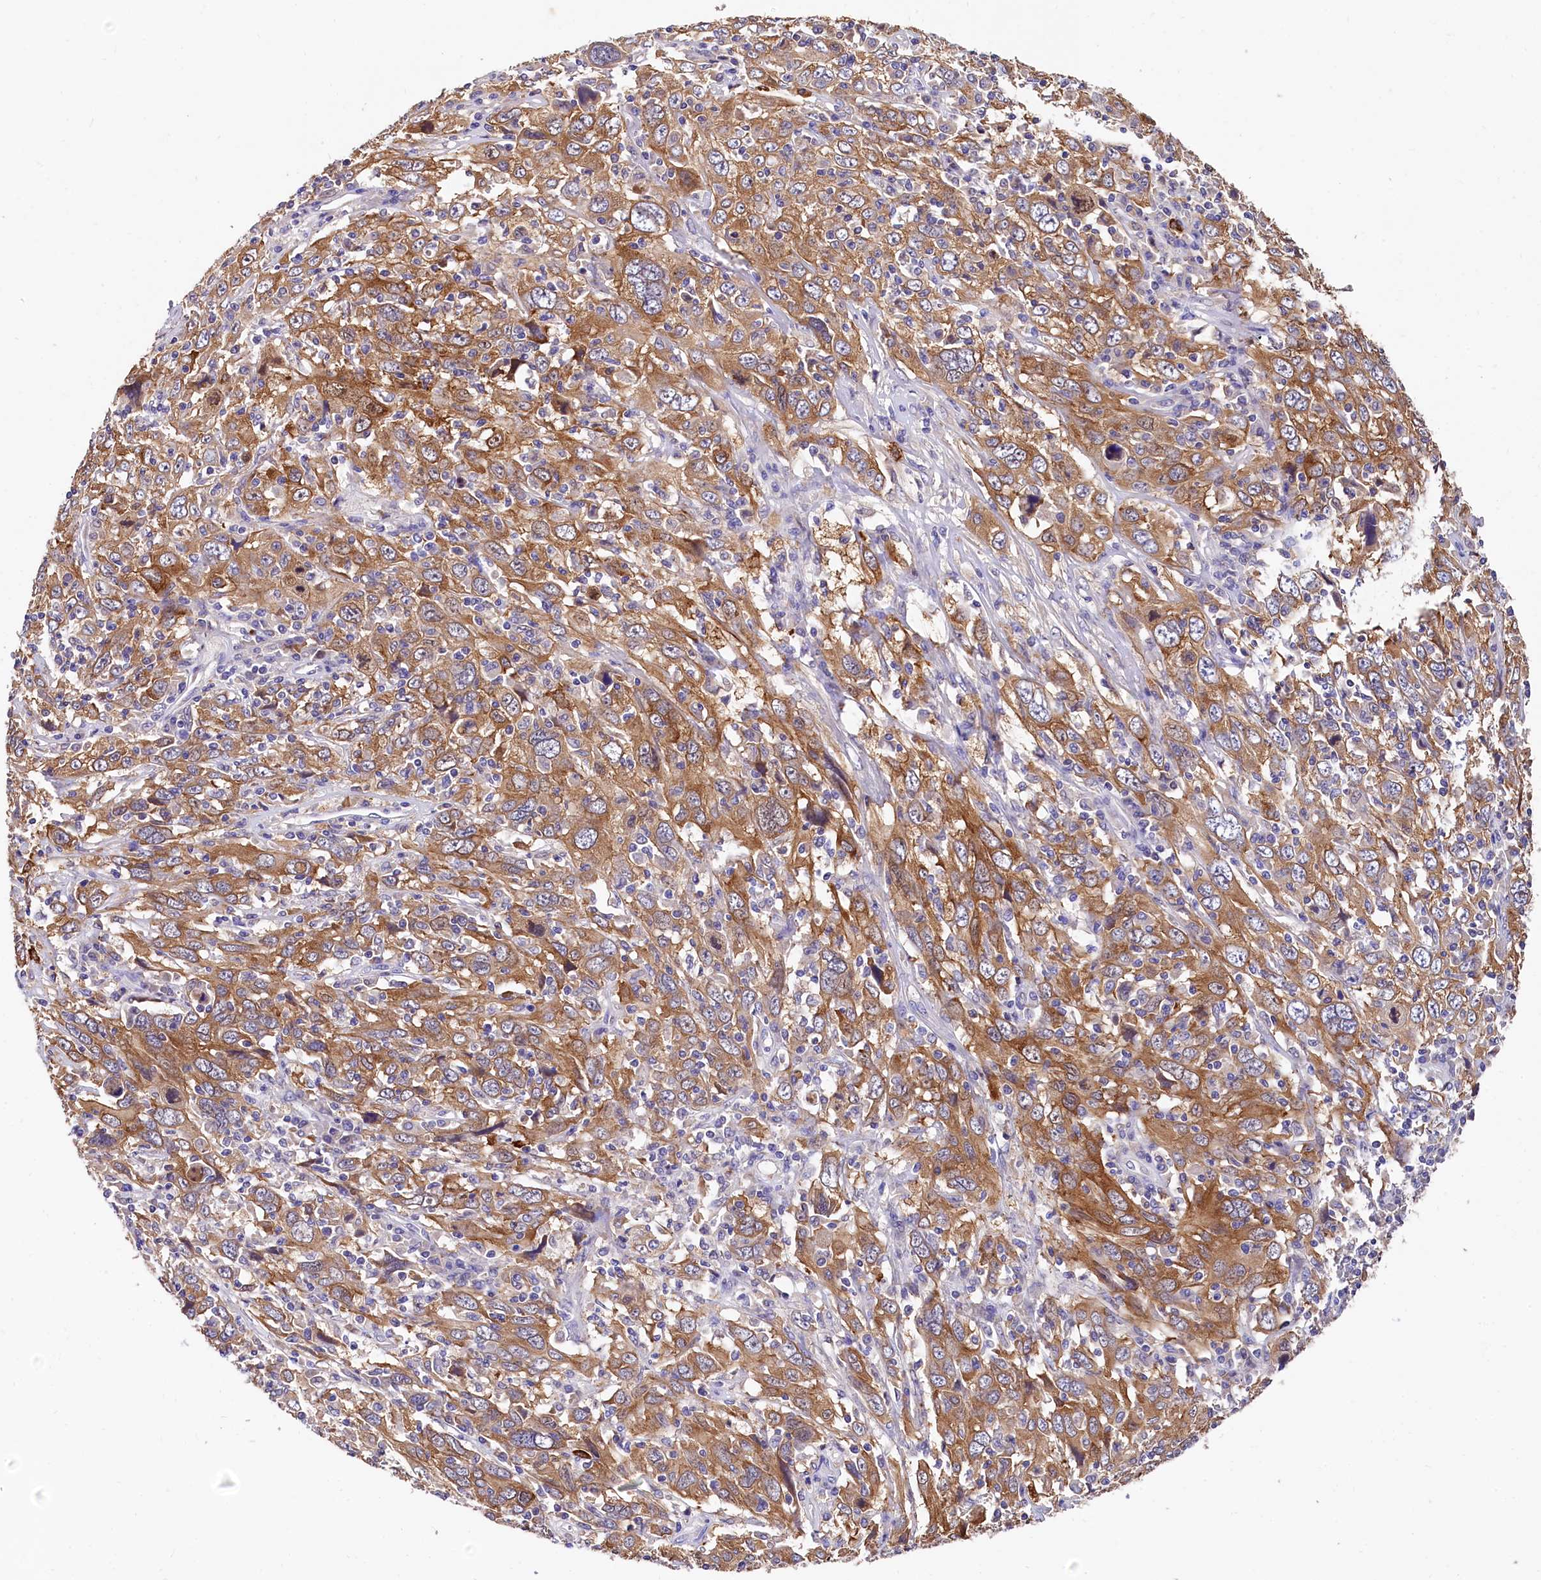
{"staining": {"intensity": "moderate", "quantity": ">75%", "location": "cytoplasmic/membranous"}, "tissue": "cervical cancer", "cell_type": "Tumor cells", "image_type": "cancer", "snomed": [{"axis": "morphology", "description": "Squamous cell carcinoma, NOS"}, {"axis": "topography", "description": "Cervix"}], "caption": "Moderate cytoplasmic/membranous staining for a protein is identified in approximately >75% of tumor cells of cervical squamous cell carcinoma using immunohistochemistry (IHC).", "gene": "EPS8L2", "patient": {"sex": "female", "age": 46}}